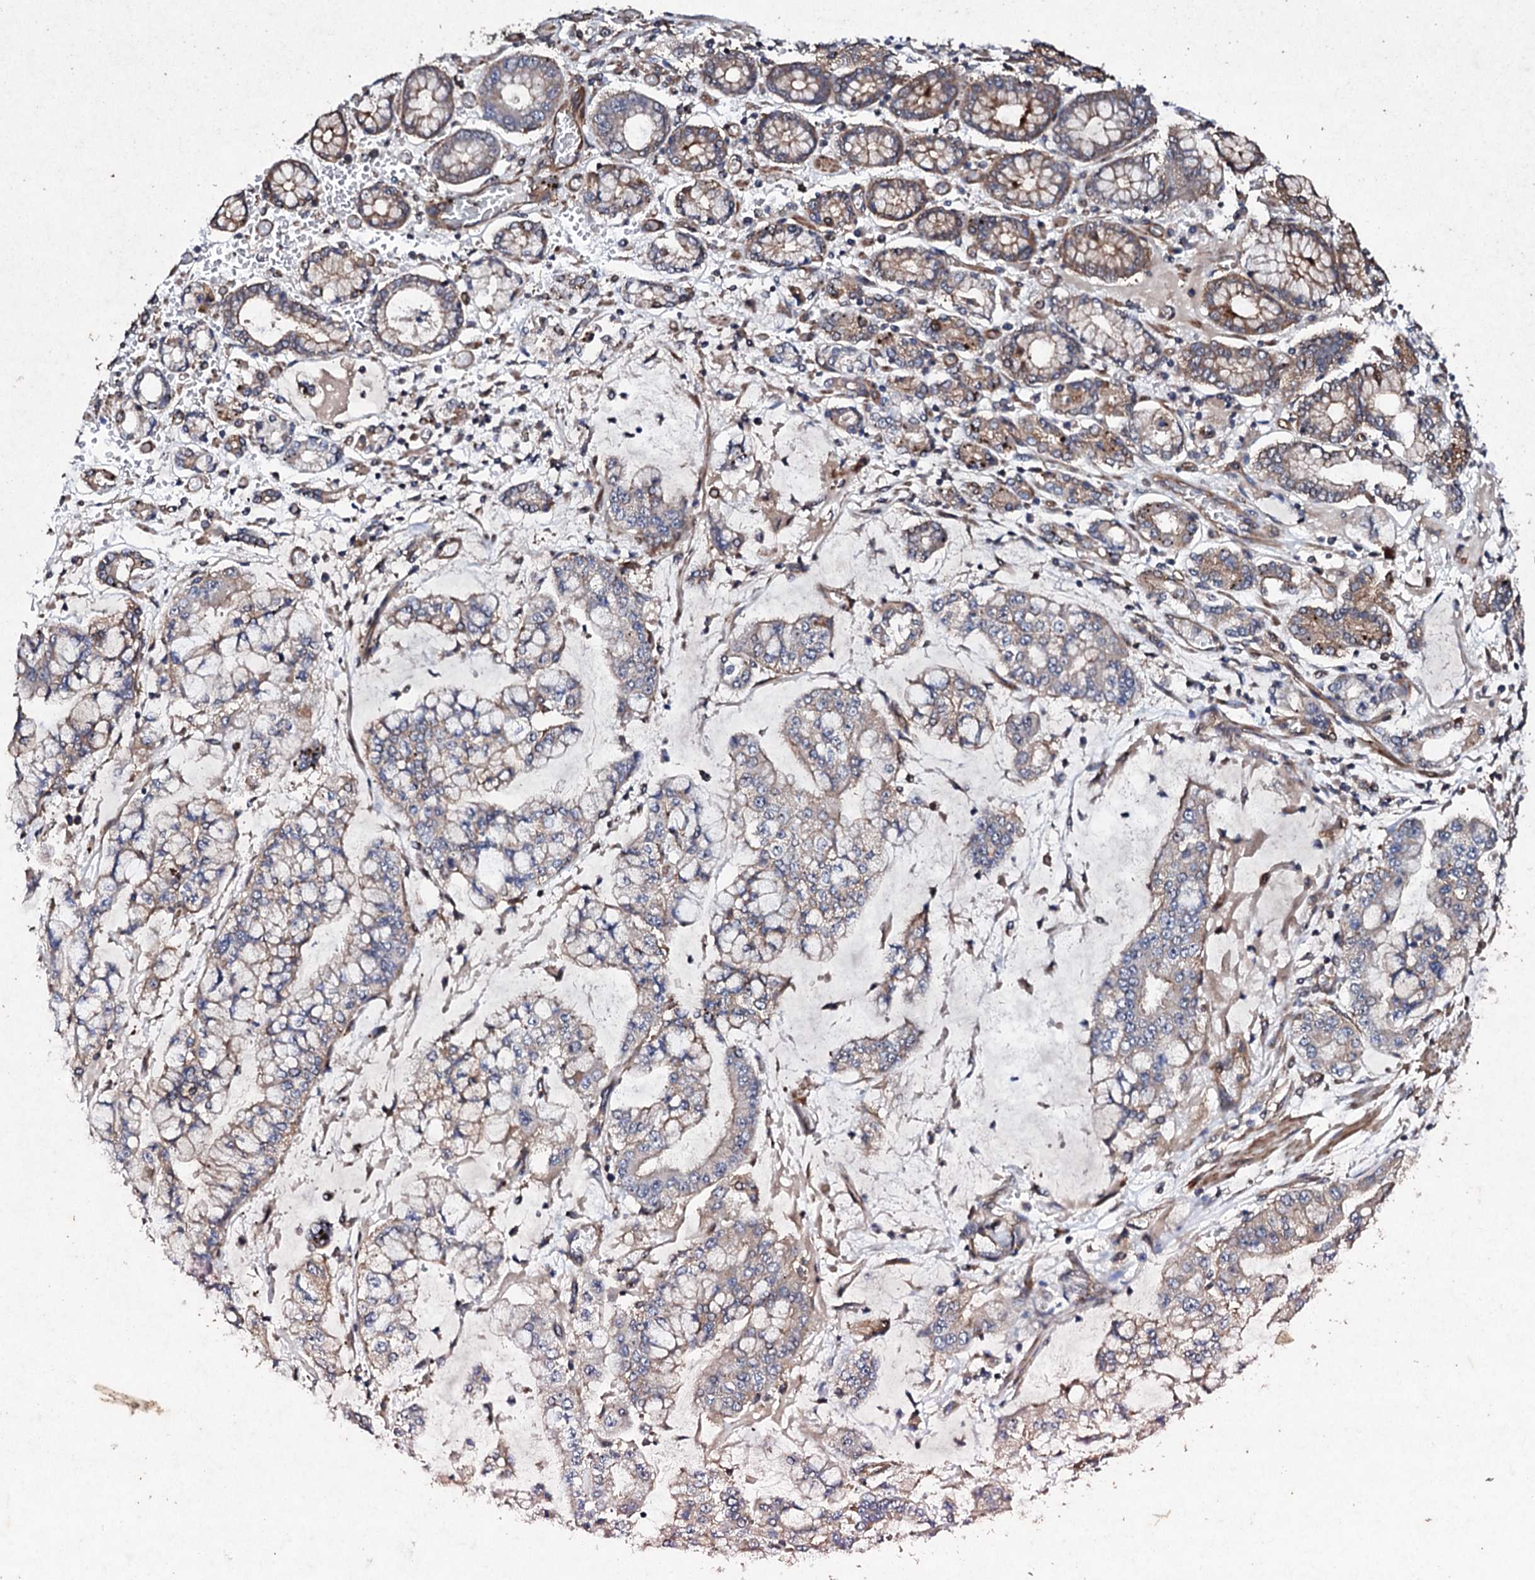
{"staining": {"intensity": "negative", "quantity": "none", "location": "none"}, "tissue": "stomach cancer", "cell_type": "Tumor cells", "image_type": "cancer", "snomed": [{"axis": "morphology", "description": "Normal tissue, NOS"}, {"axis": "morphology", "description": "Adenocarcinoma, NOS"}, {"axis": "topography", "description": "Stomach, upper"}, {"axis": "topography", "description": "Stomach"}], "caption": "This is a photomicrograph of IHC staining of stomach adenocarcinoma, which shows no staining in tumor cells.", "gene": "MOCOS", "patient": {"sex": "male", "age": 76}}